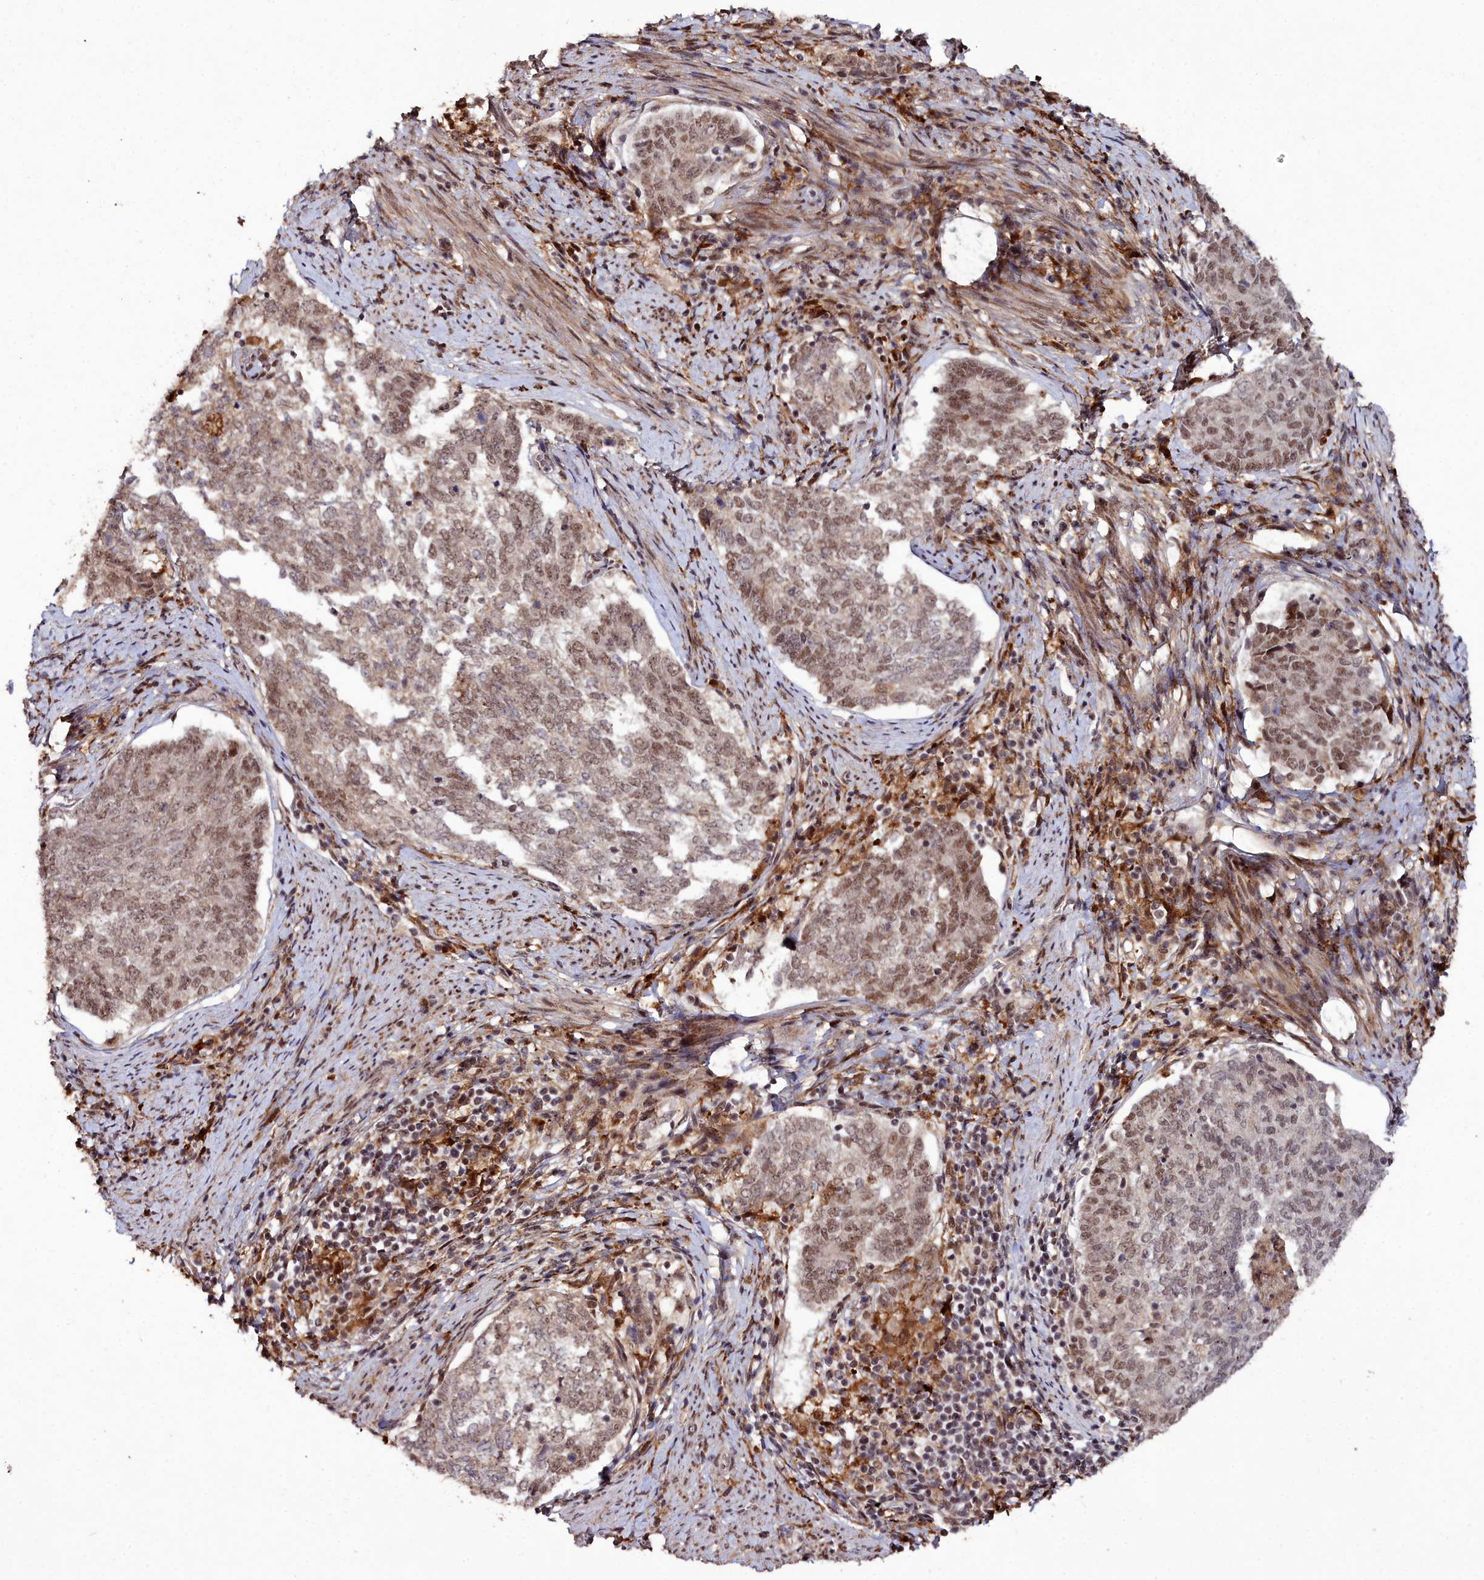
{"staining": {"intensity": "moderate", "quantity": "25%-75%", "location": "nuclear"}, "tissue": "endometrial cancer", "cell_type": "Tumor cells", "image_type": "cancer", "snomed": [{"axis": "morphology", "description": "Adenocarcinoma, NOS"}, {"axis": "topography", "description": "Endometrium"}], "caption": "Endometrial adenocarcinoma was stained to show a protein in brown. There is medium levels of moderate nuclear positivity in about 25%-75% of tumor cells. (brown staining indicates protein expression, while blue staining denotes nuclei).", "gene": "CXXC1", "patient": {"sex": "female", "age": 80}}